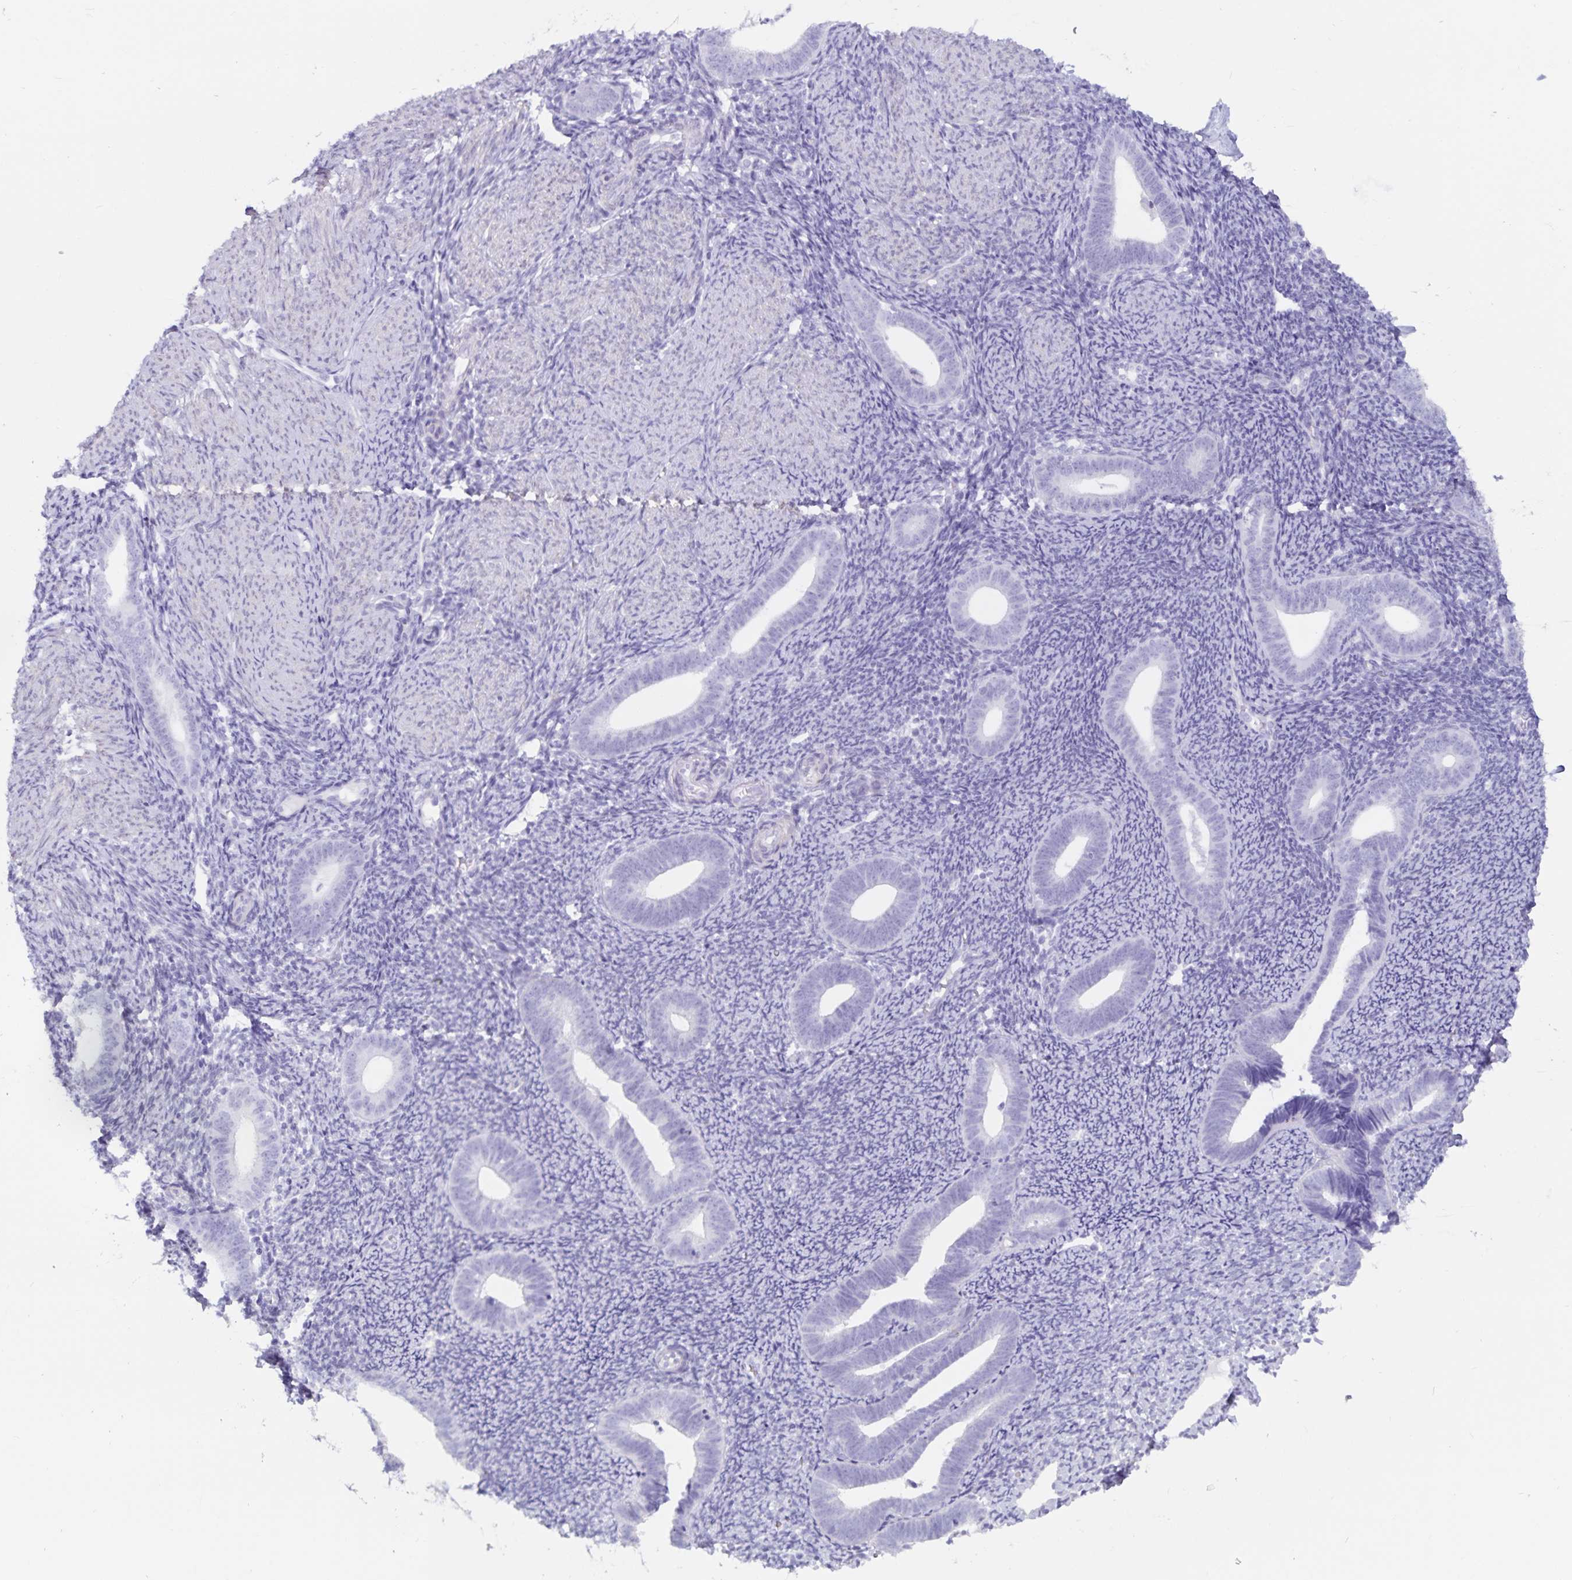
{"staining": {"intensity": "negative", "quantity": "none", "location": "none"}, "tissue": "endometrium", "cell_type": "Cells in endometrial stroma", "image_type": "normal", "snomed": [{"axis": "morphology", "description": "Normal tissue, NOS"}, {"axis": "topography", "description": "Endometrium"}], "caption": "IHC of normal human endometrium reveals no staining in cells in endometrial stroma. (DAB immunohistochemistry with hematoxylin counter stain).", "gene": "GPR137", "patient": {"sex": "female", "age": 39}}